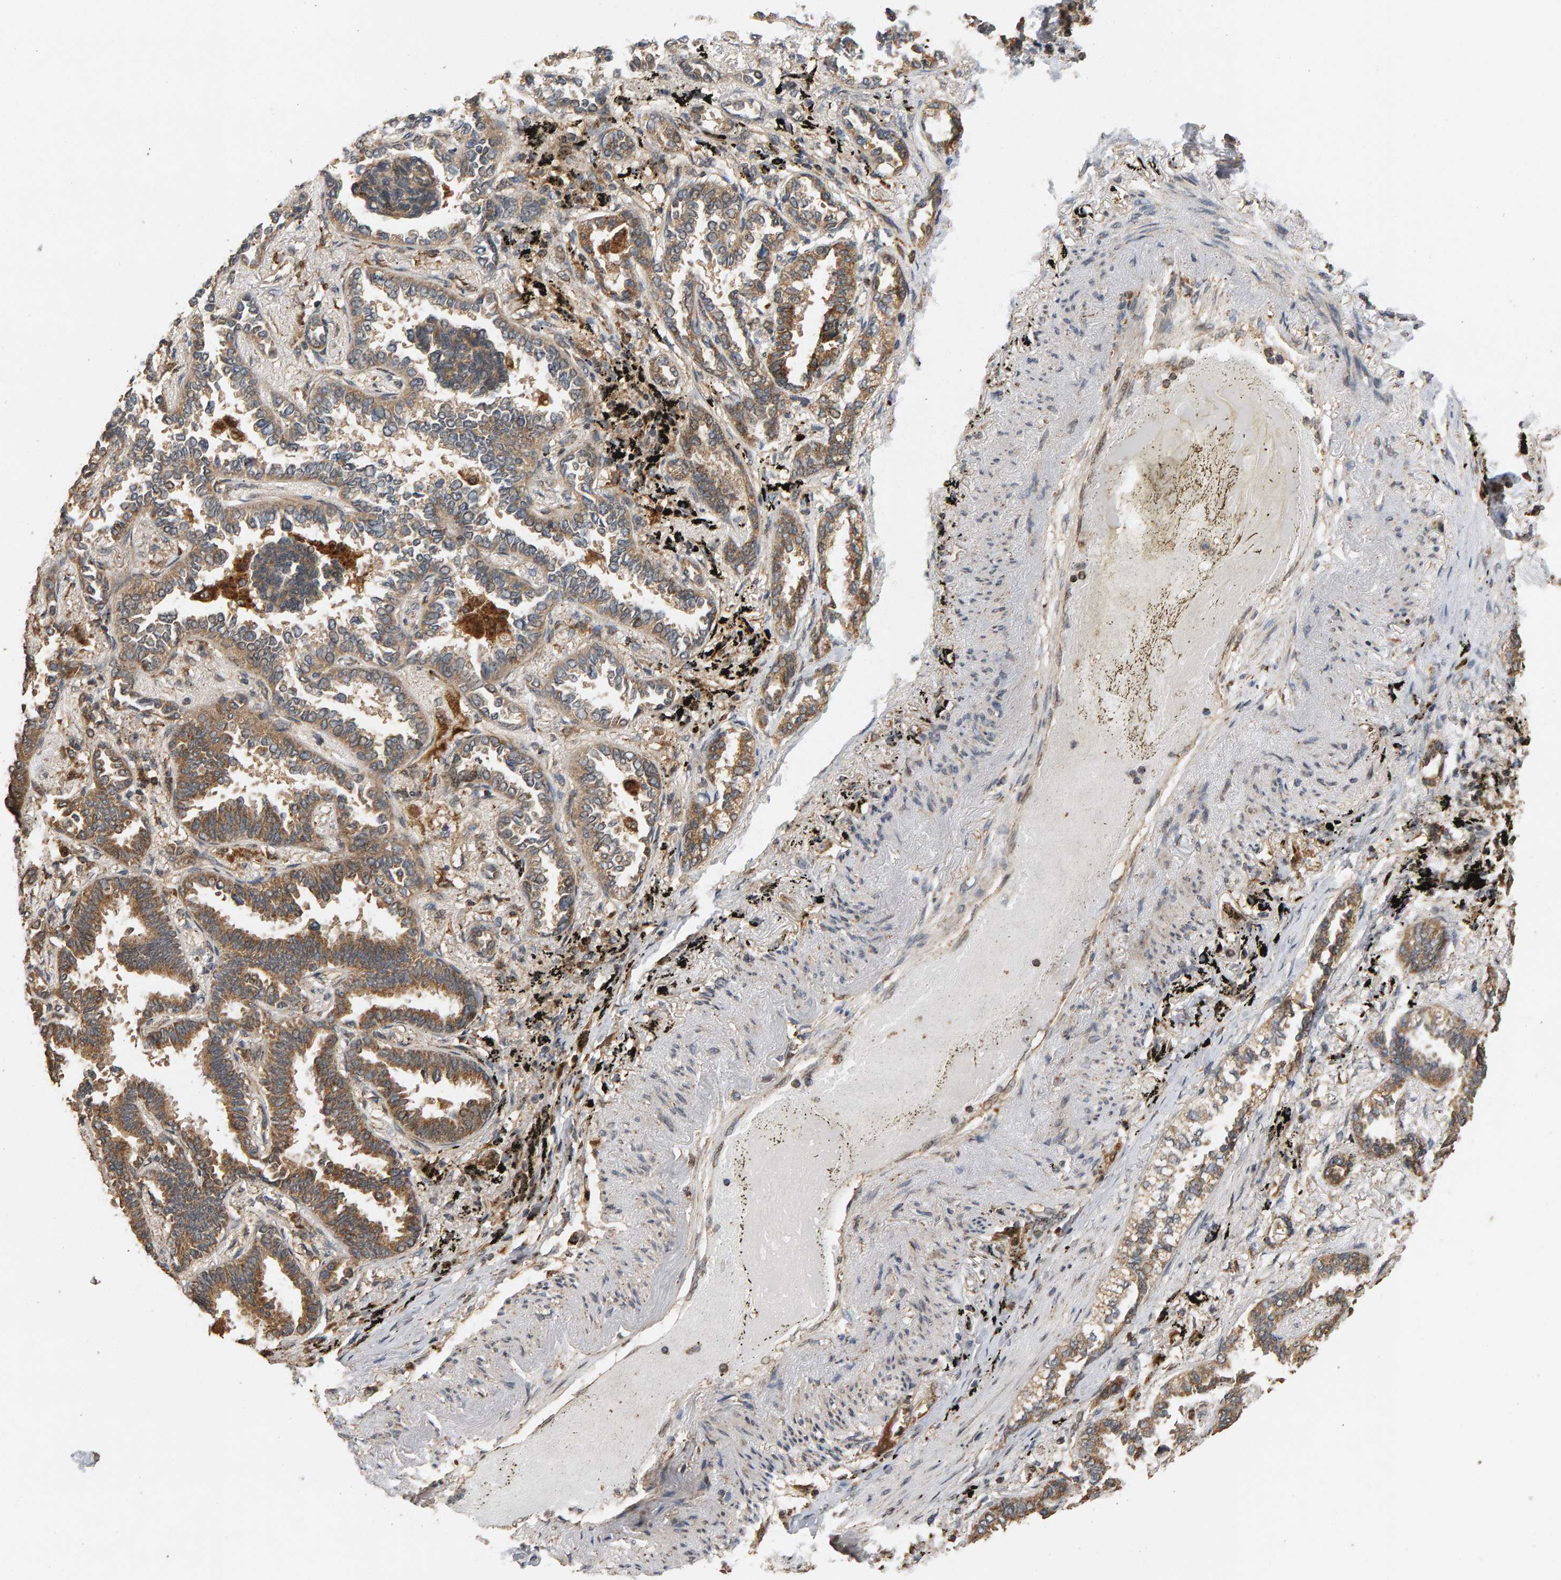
{"staining": {"intensity": "moderate", "quantity": ">75%", "location": "cytoplasmic/membranous"}, "tissue": "lung cancer", "cell_type": "Tumor cells", "image_type": "cancer", "snomed": [{"axis": "morphology", "description": "Adenocarcinoma, NOS"}, {"axis": "topography", "description": "Lung"}], "caption": "Protein analysis of adenocarcinoma (lung) tissue demonstrates moderate cytoplasmic/membranous expression in approximately >75% of tumor cells.", "gene": "GSTK1", "patient": {"sex": "male", "age": 59}}